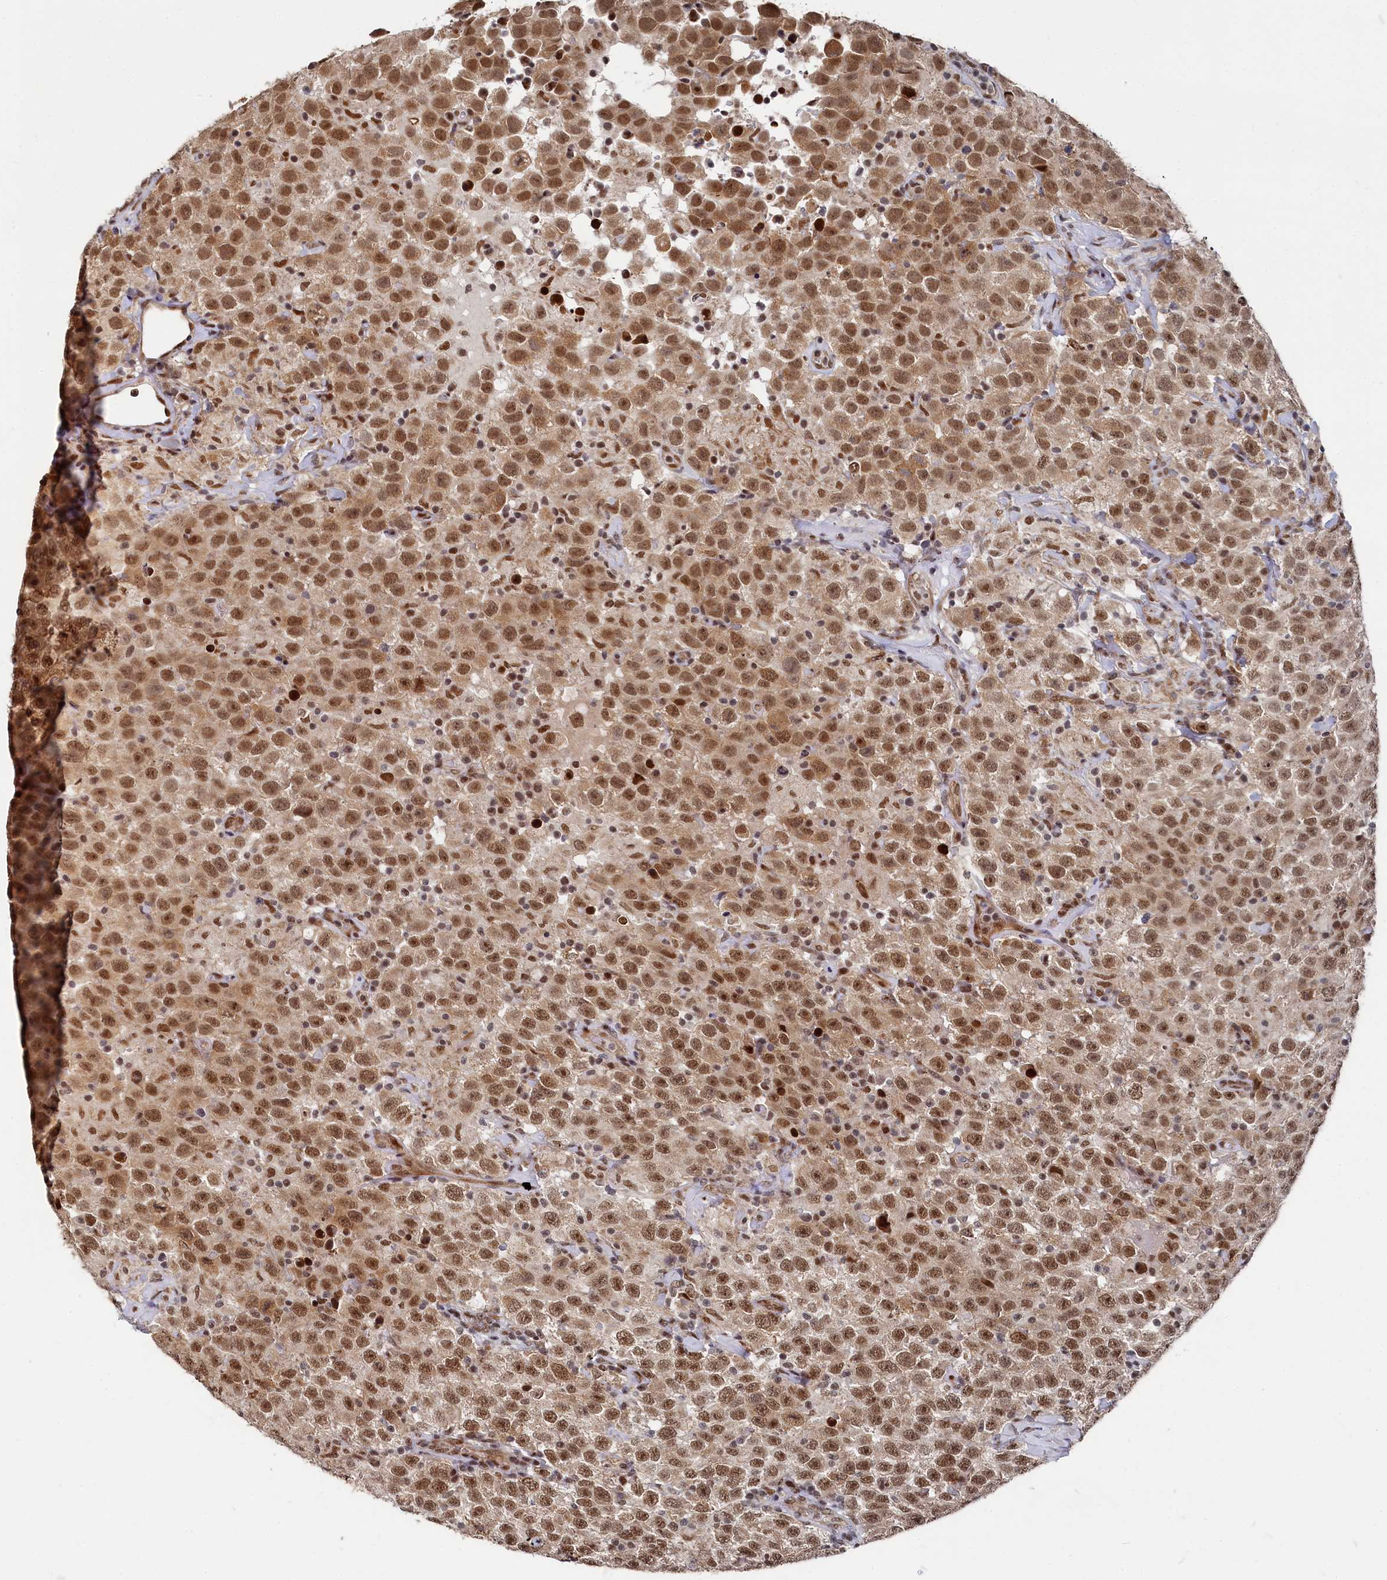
{"staining": {"intensity": "moderate", "quantity": ">75%", "location": "nuclear"}, "tissue": "testis cancer", "cell_type": "Tumor cells", "image_type": "cancer", "snomed": [{"axis": "morphology", "description": "Seminoma, NOS"}, {"axis": "topography", "description": "Testis"}], "caption": "High-power microscopy captured an immunohistochemistry (IHC) histopathology image of testis cancer, revealing moderate nuclear positivity in about >75% of tumor cells.", "gene": "BUB3", "patient": {"sex": "male", "age": 41}}